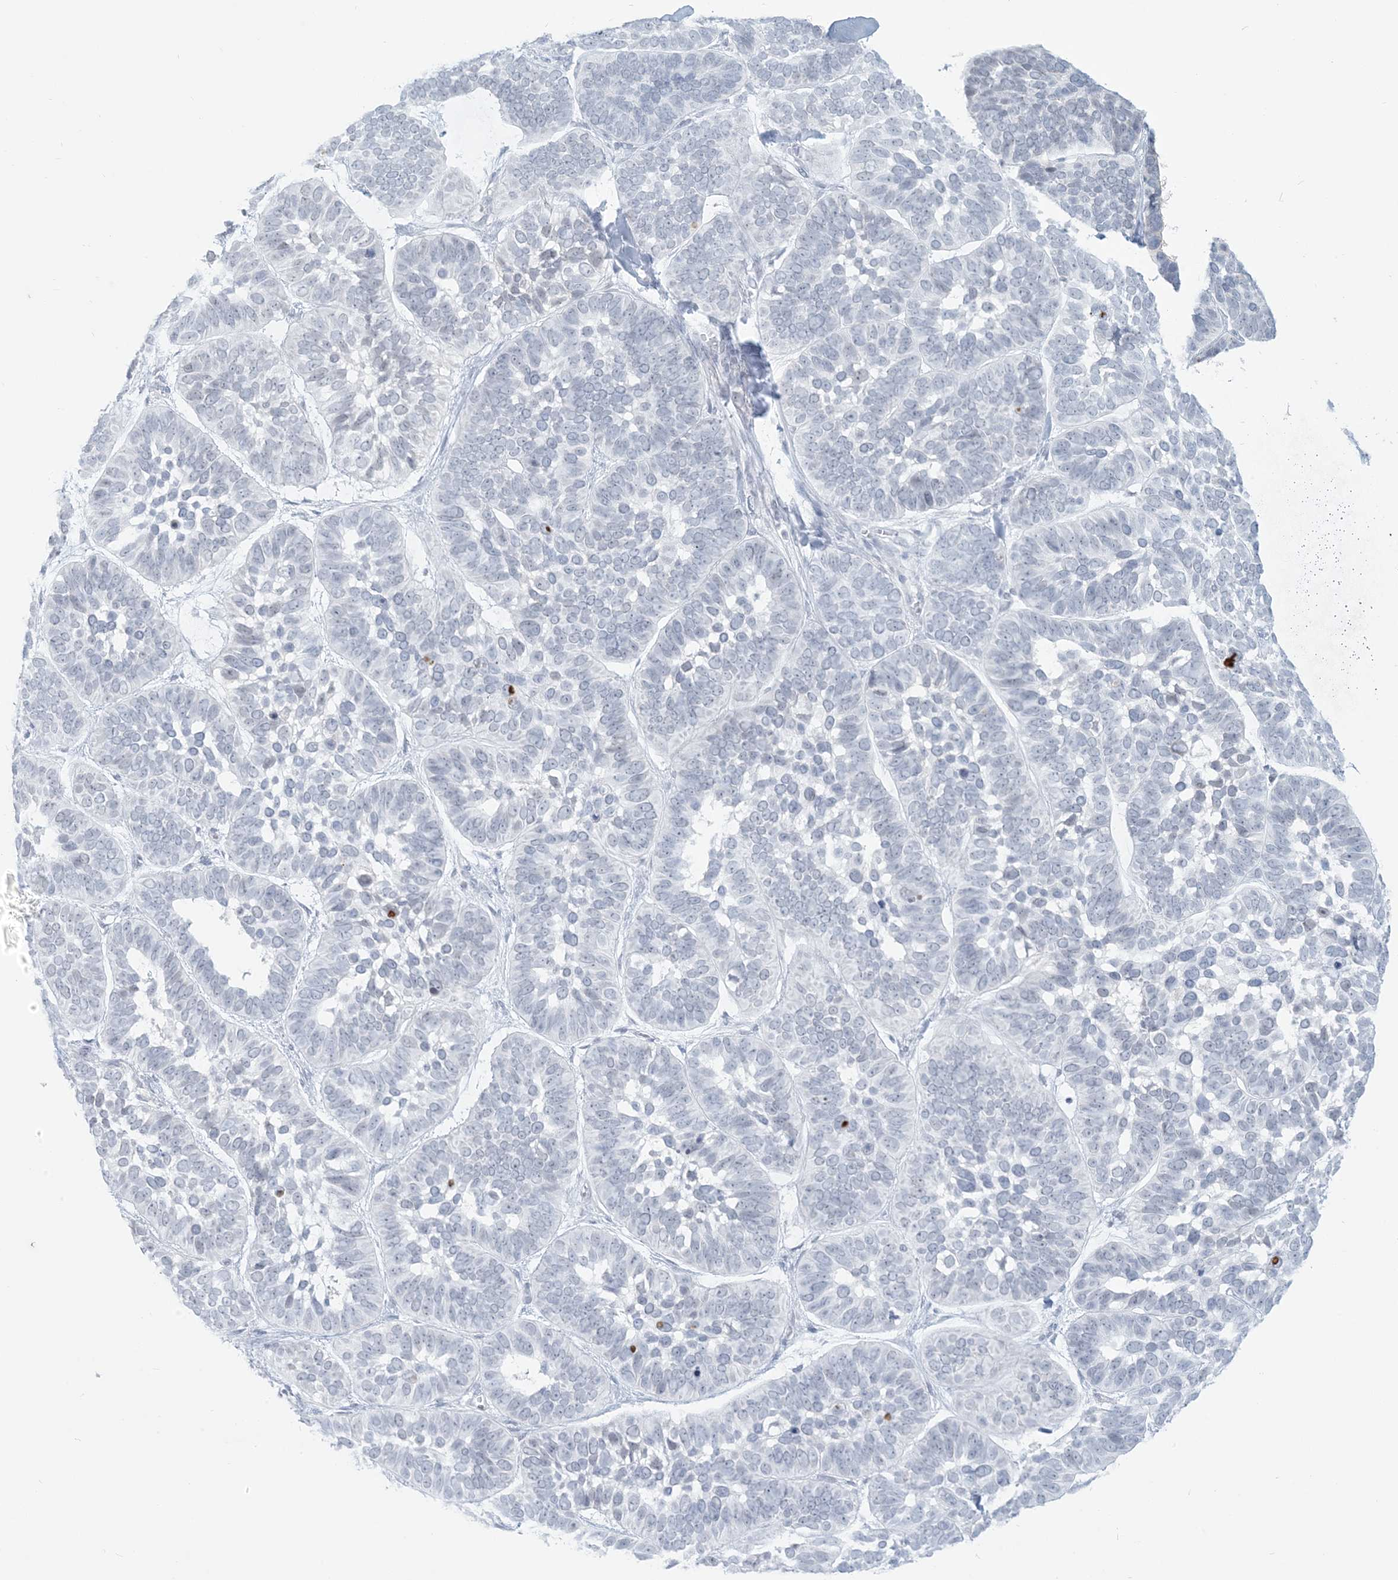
{"staining": {"intensity": "negative", "quantity": "none", "location": "none"}, "tissue": "skin cancer", "cell_type": "Tumor cells", "image_type": "cancer", "snomed": [{"axis": "morphology", "description": "Basal cell carcinoma"}, {"axis": "topography", "description": "Skin"}], "caption": "Immunohistochemistry (IHC) histopathology image of human basal cell carcinoma (skin) stained for a protein (brown), which displays no staining in tumor cells.", "gene": "SCML1", "patient": {"sex": "male", "age": 62}}